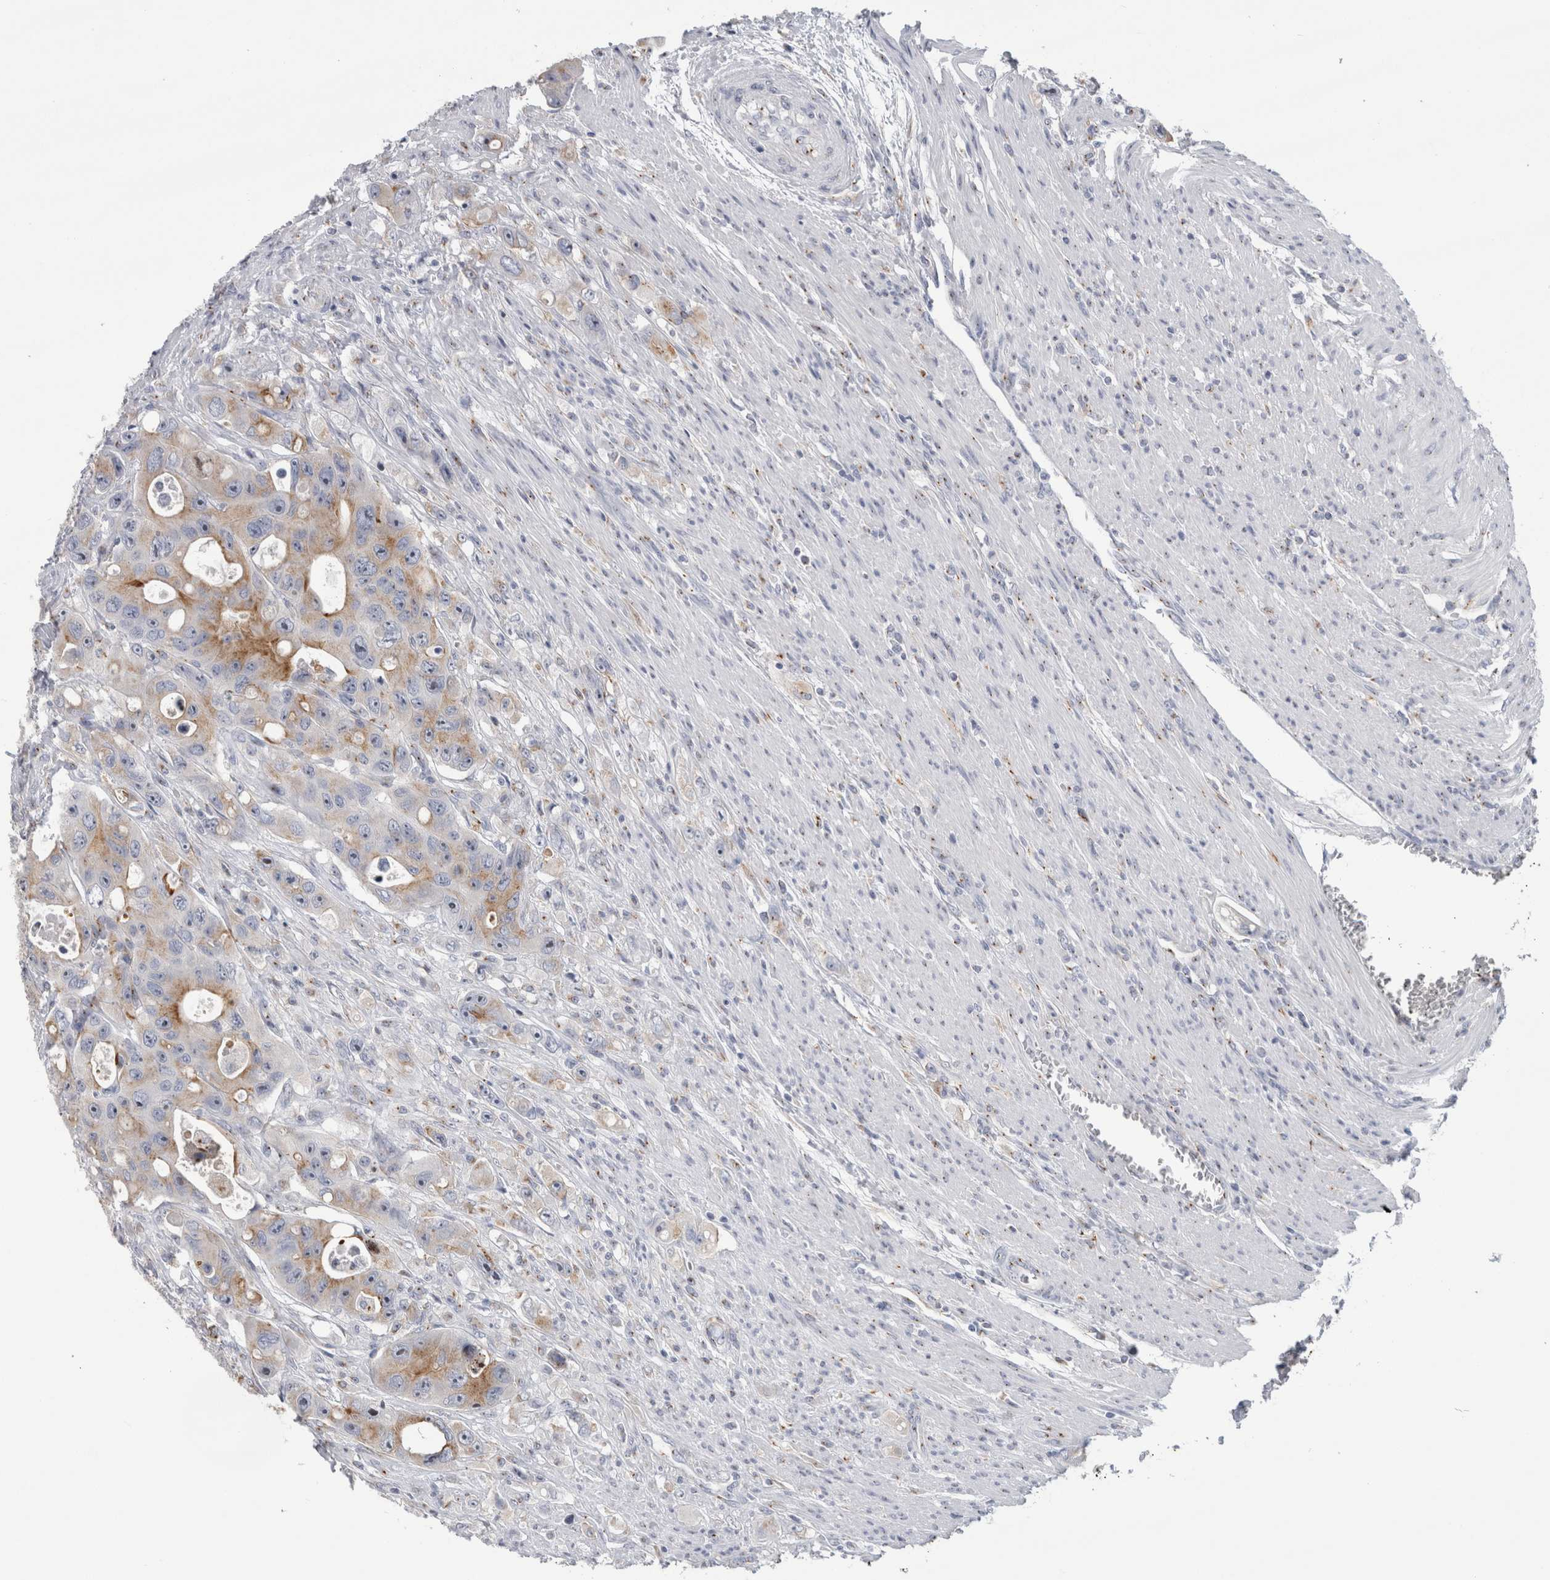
{"staining": {"intensity": "moderate", "quantity": "25%-75%", "location": "cytoplasmic/membranous"}, "tissue": "colorectal cancer", "cell_type": "Tumor cells", "image_type": "cancer", "snomed": [{"axis": "morphology", "description": "Adenocarcinoma, NOS"}, {"axis": "topography", "description": "Colon"}], "caption": "The photomicrograph displays a brown stain indicating the presence of a protein in the cytoplasmic/membranous of tumor cells in colorectal cancer.", "gene": "AKAP9", "patient": {"sex": "female", "age": 46}}